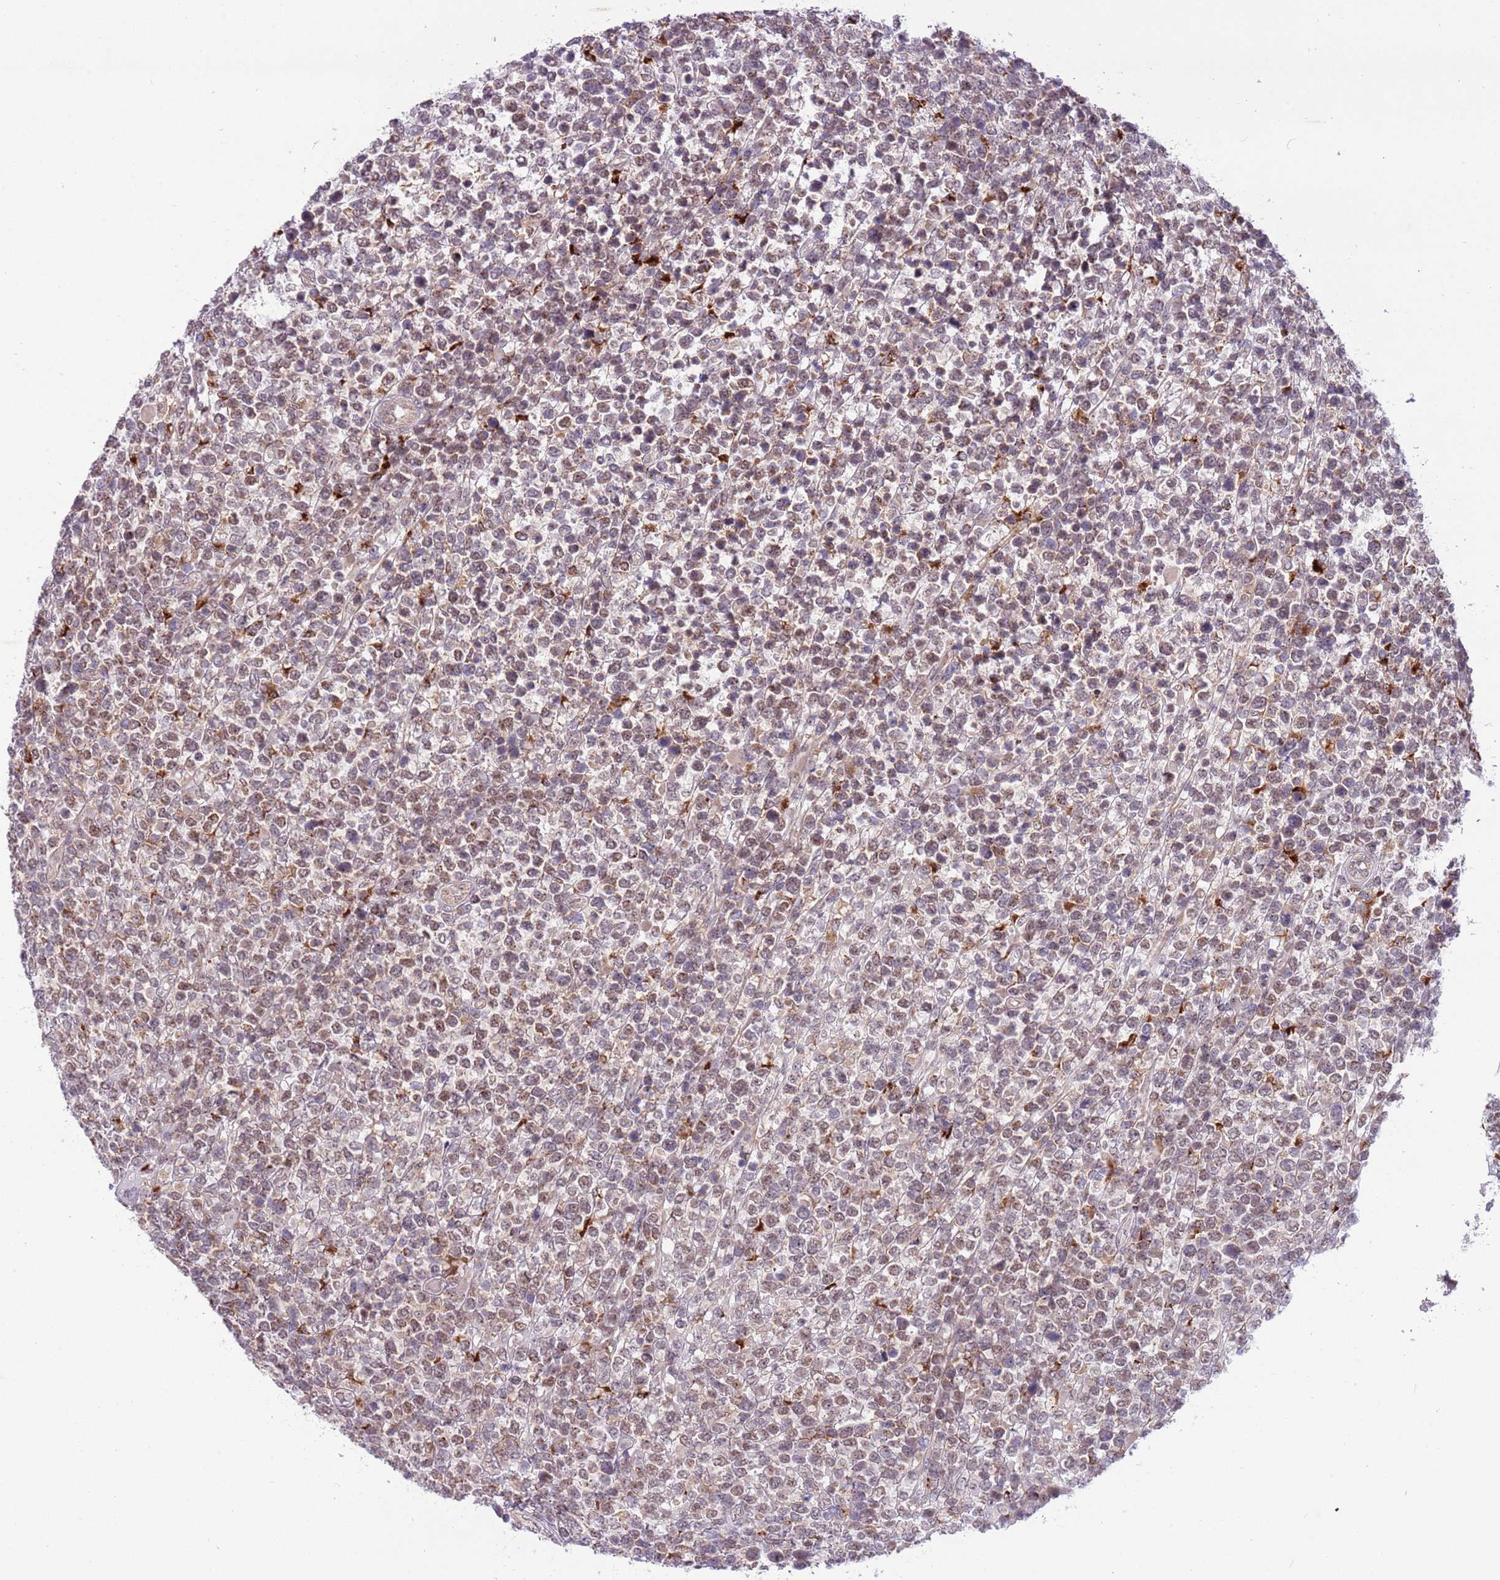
{"staining": {"intensity": "weak", "quantity": "25%-75%", "location": "nuclear"}, "tissue": "lymphoma", "cell_type": "Tumor cells", "image_type": "cancer", "snomed": [{"axis": "morphology", "description": "Malignant lymphoma, non-Hodgkin's type, High grade"}, {"axis": "topography", "description": "Soft tissue"}], "caption": "Immunohistochemistry staining of lymphoma, which exhibits low levels of weak nuclear expression in about 25%-75% of tumor cells indicating weak nuclear protein positivity. The staining was performed using DAB (brown) for protein detection and nuclei were counterstained in hematoxylin (blue).", "gene": "TRIM27", "patient": {"sex": "female", "age": 56}}